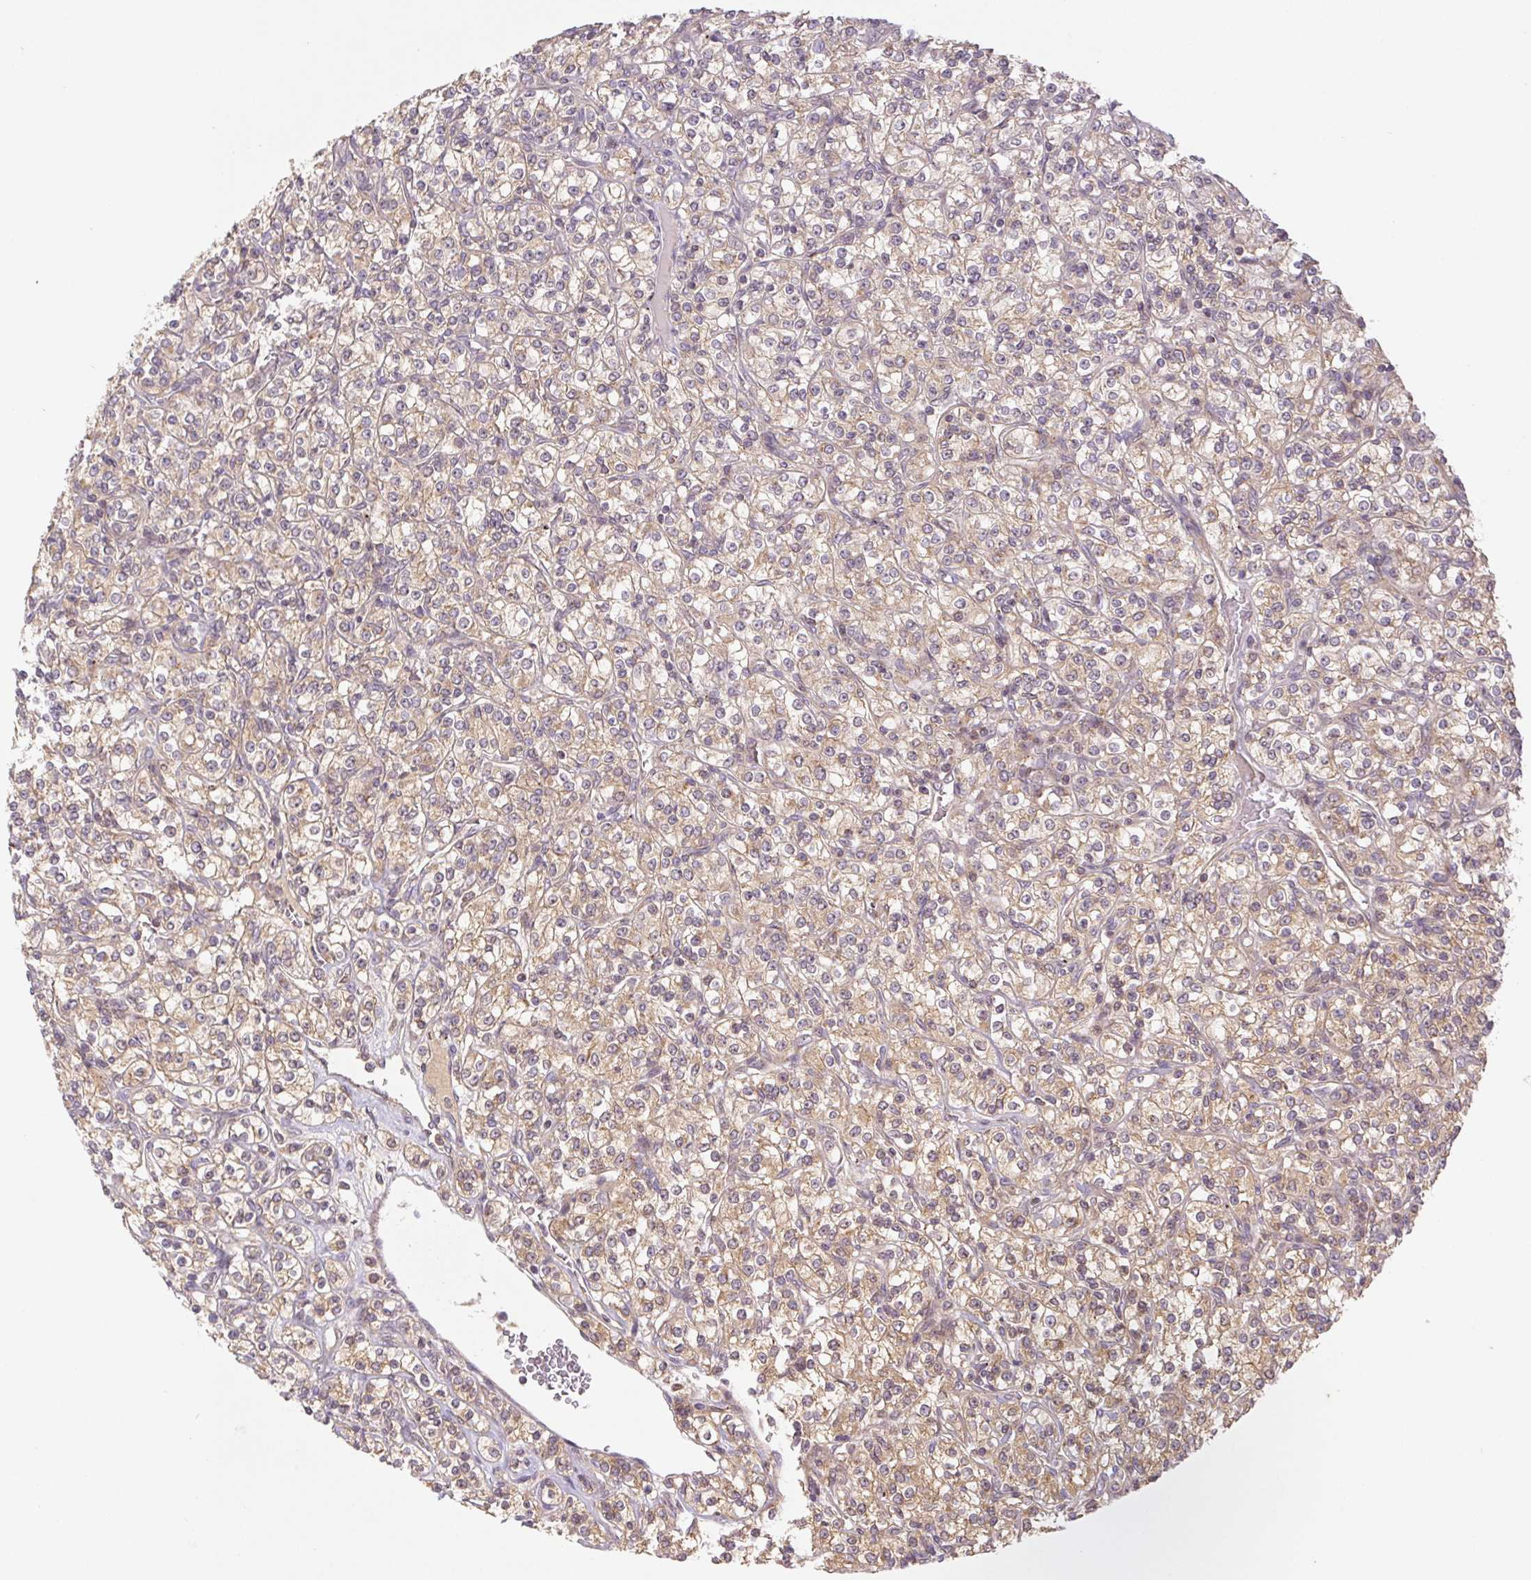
{"staining": {"intensity": "moderate", "quantity": "25%-75%", "location": "cytoplasmic/membranous"}, "tissue": "renal cancer", "cell_type": "Tumor cells", "image_type": "cancer", "snomed": [{"axis": "morphology", "description": "Adenocarcinoma, NOS"}, {"axis": "topography", "description": "Kidney"}], "caption": "The image displays a brown stain indicating the presence of a protein in the cytoplasmic/membranous of tumor cells in adenocarcinoma (renal).", "gene": "MTHFD1", "patient": {"sex": "male", "age": 77}}